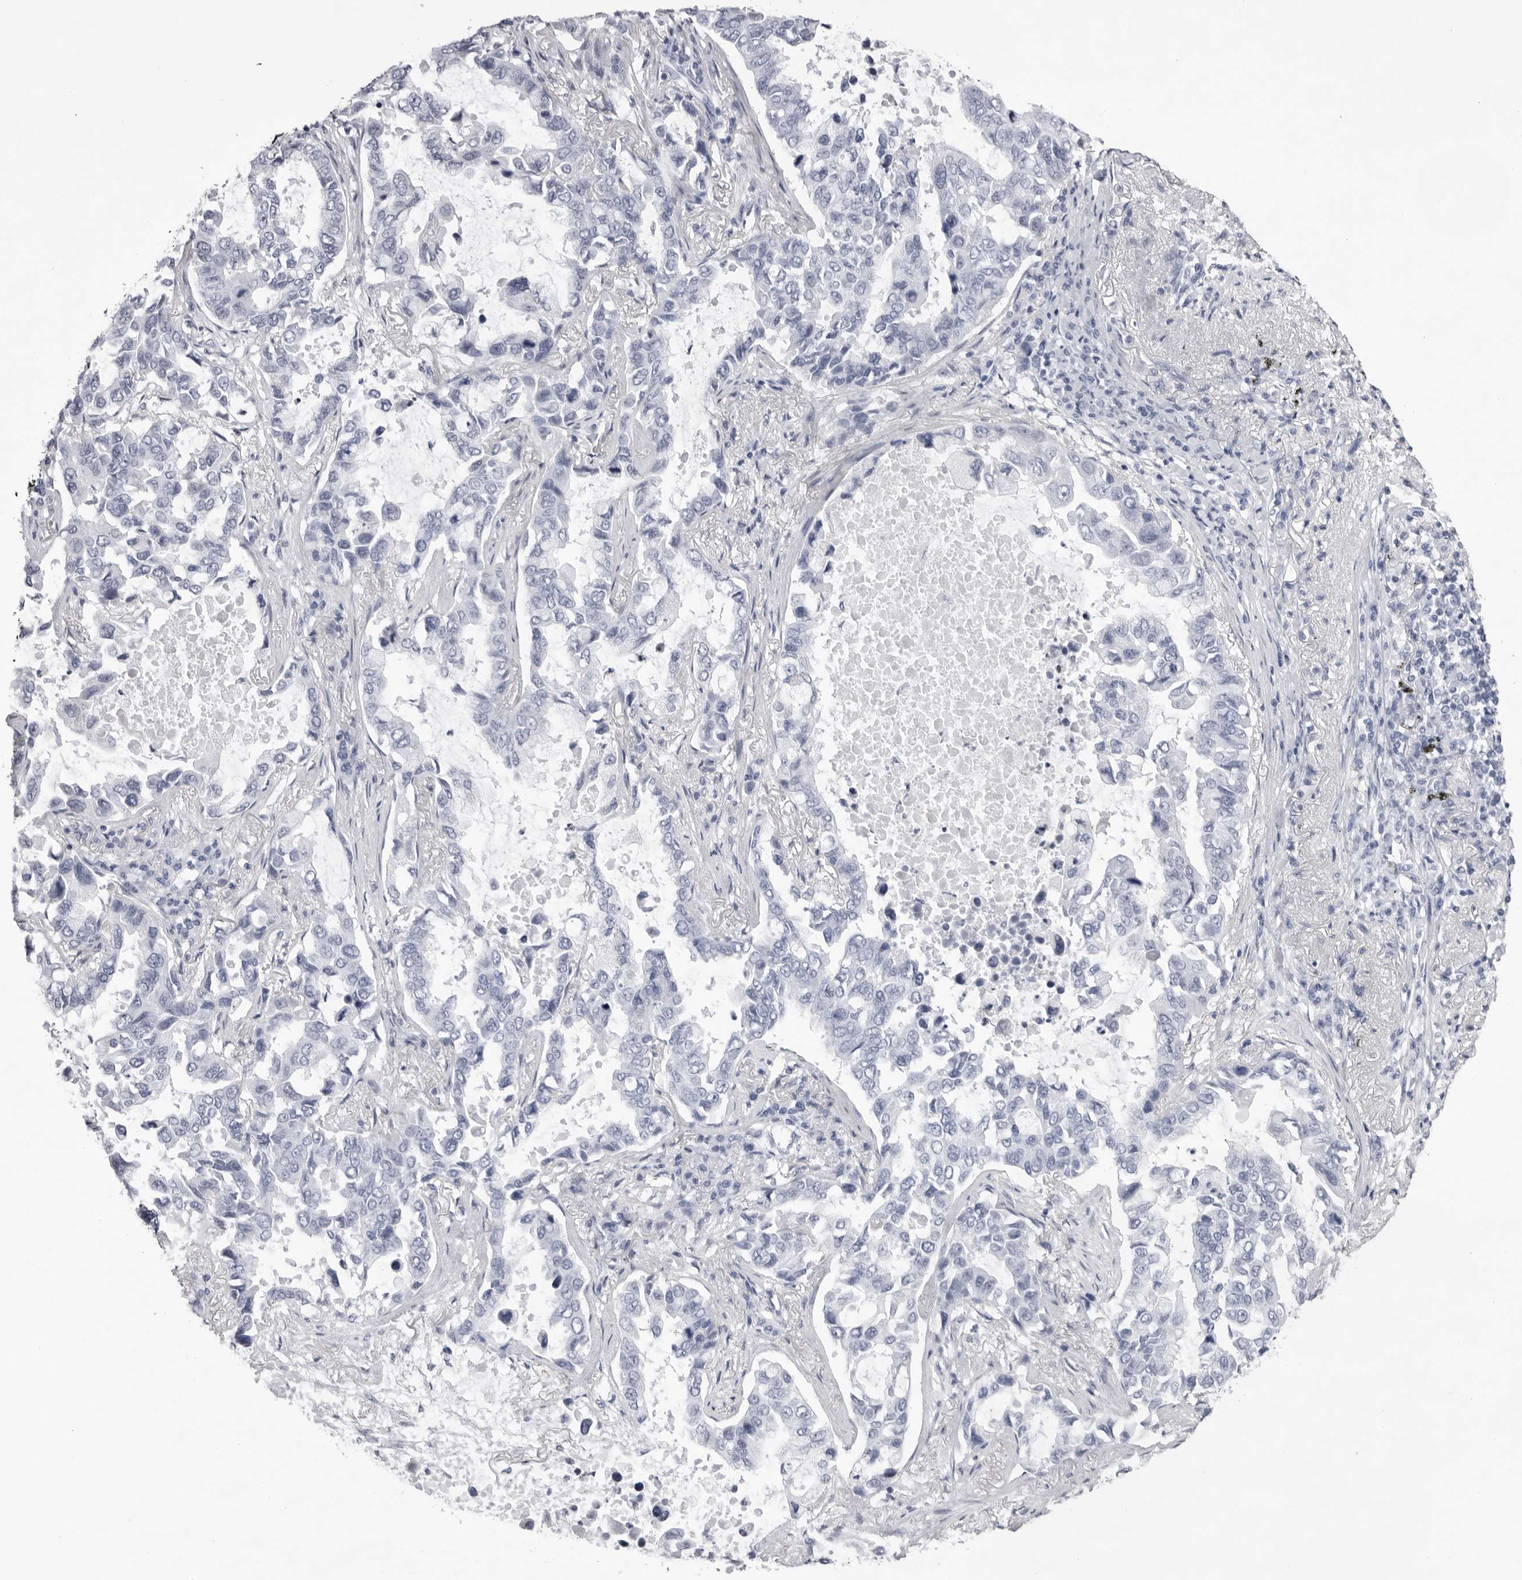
{"staining": {"intensity": "negative", "quantity": "none", "location": "none"}, "tissue": "lung cancer", "cell_type": "Tumor cells", "image_type": "cancer", "snomed": [{"axis": "morphology", "description": "Adenocarcinoma, NOS"}, {"axis": "topography", "description": "Lung"}], "caption": "Immunohistochemistry (IHC) of human lung adenocarcinoma shows no staining in tumor cells.", "gene": "TMOD4", "patient": {"sex": "male", "age": 64}}